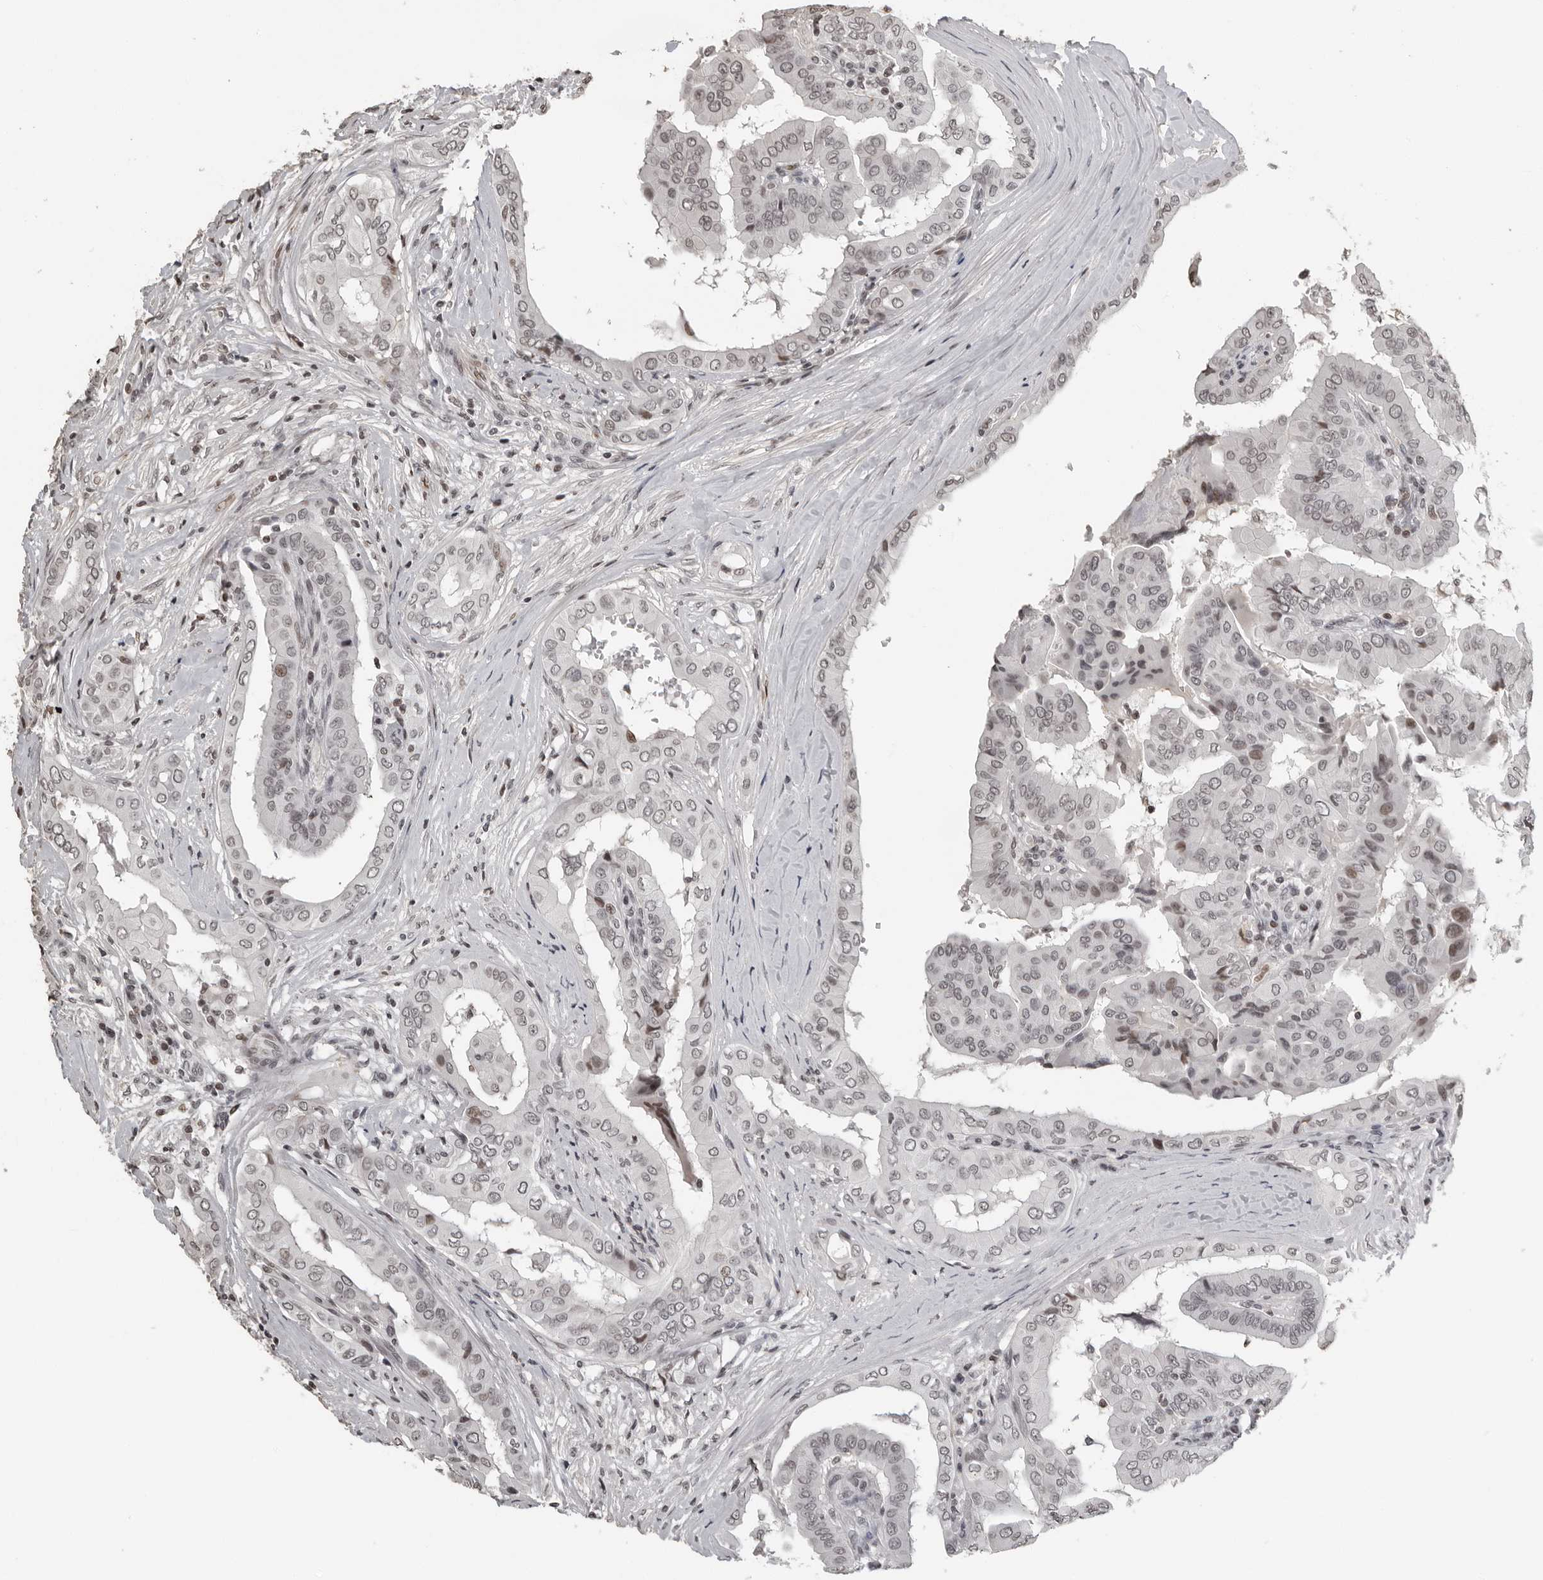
{"staining": {"intensity": "weak", "quantity": "<25%", "location": "nuclear"}, "tissue": "thyroid cancer", "cell_type": "Tumor cells", "image_type": "cancer", "snomed": [{"axis": "morphology", "description": "Papillary adenocarcinoma, NOS"}, {"axis": "topography", "description": "Thyroid gland"}], "caption": "High magnification brightfield microscopy of thyroid cancer (papillary adenocarcinoma) stained with DAB (3,3'-diaminobenzidine) (brown) and counterstained with hematoxylin (blue): tumor cells show no significant expression. (DAB immunohistochemistry (IHC) visualized using brightfield microscopy, high magnification).", "gene": "ORC1", "patient": {"sex": "male", "age": 33}}